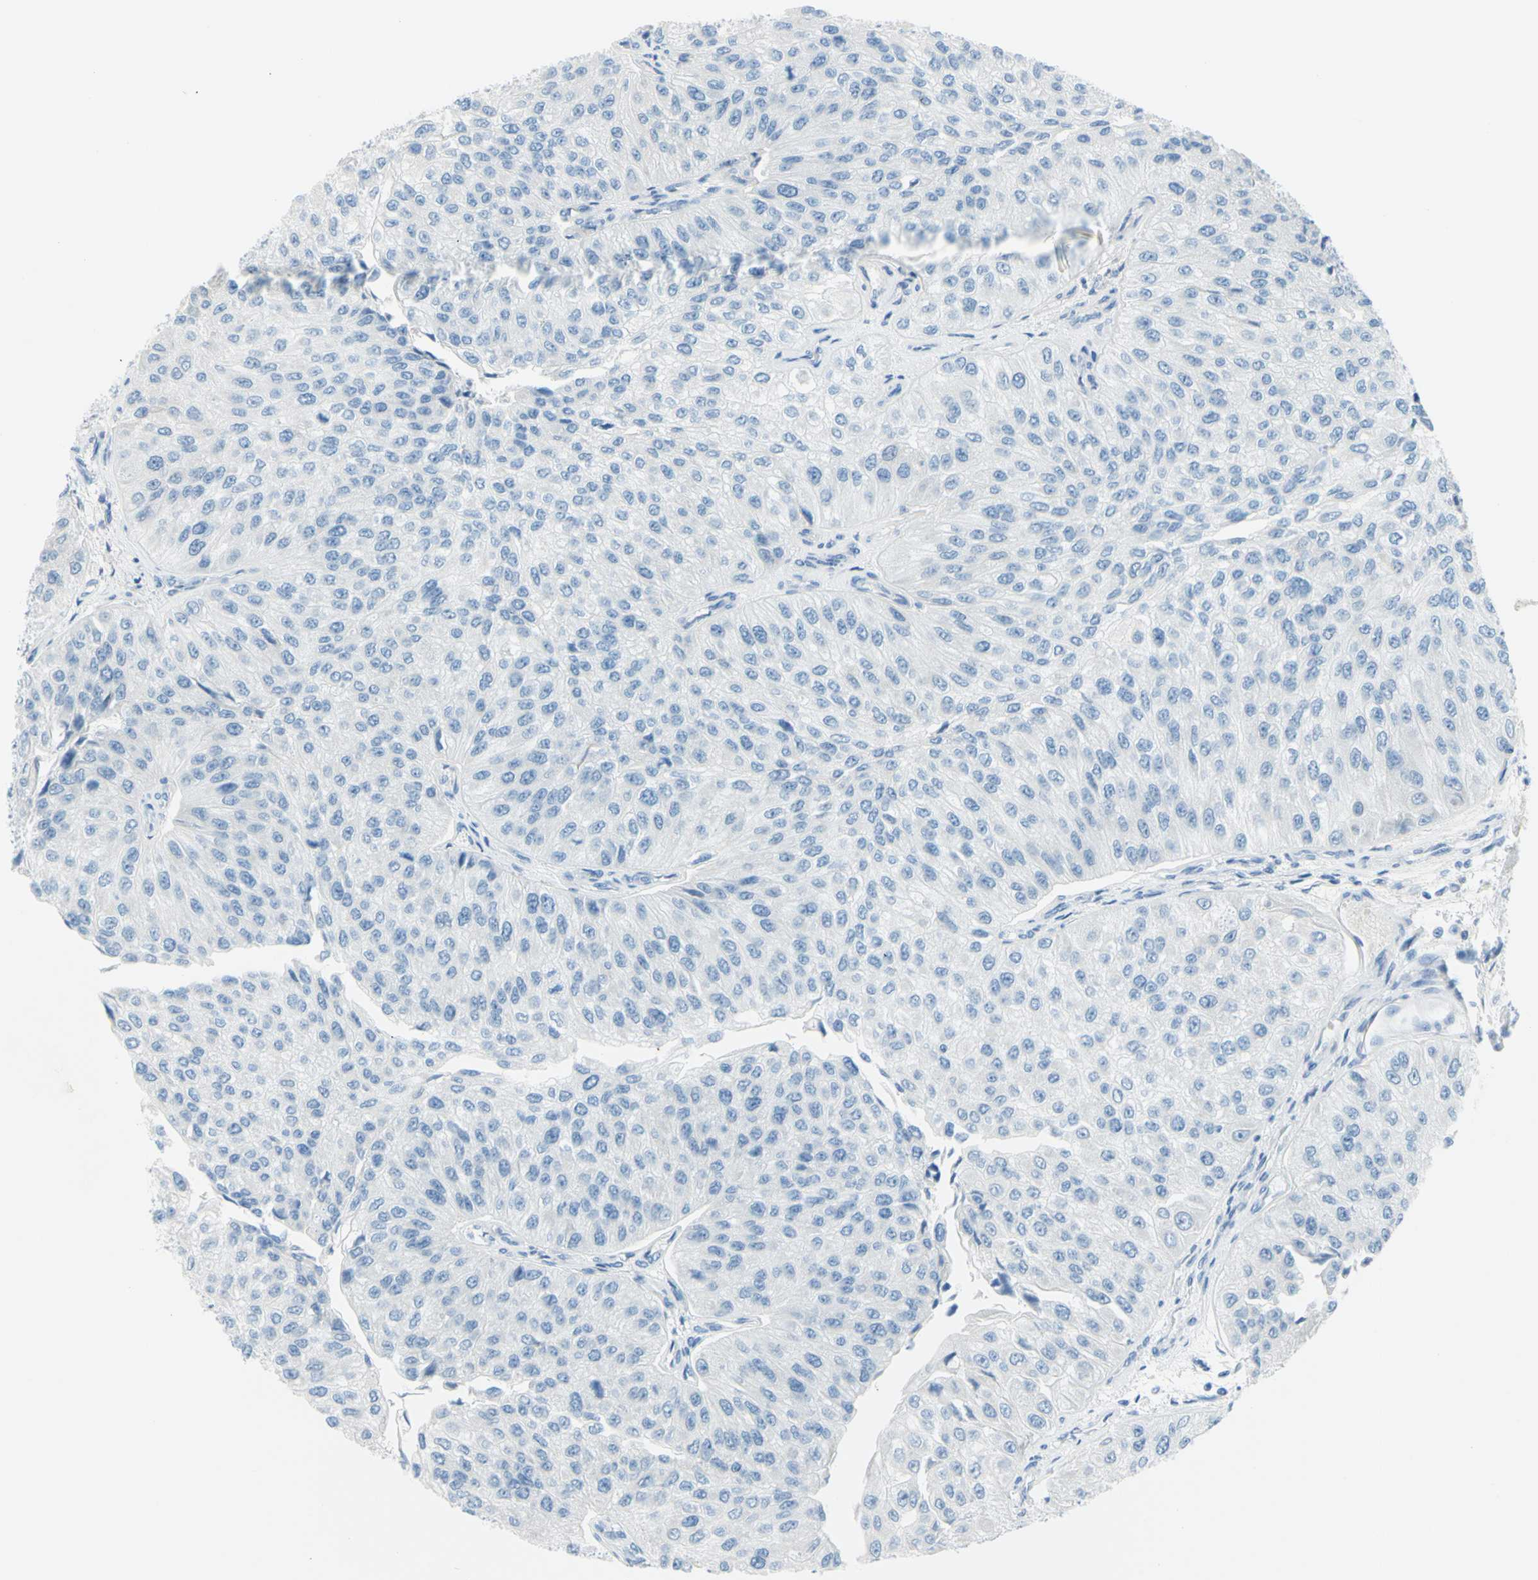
{"staining": {"intensity": "negative", "quantity": "none", "location": "none"}, "tissue": "urothelial cancer", "cell_type": "Tumor cells", "image_type": "cancer", "snomed": [{"axis": "morphology", "description": "Urothelial carcinoma, High grade"}, {"axis": "topography", "description": "Kidney"}, {"axis": "topography", "description": "Urinary bladder"}], "caption": "IHC photomicrograph of neoplastic tissue: high-grade urothelial carcinoma stained with DAB exhibits no significant protein staining in tumor cells. Nuclei are stained in blue.", "gene": "DCT", "patient": {"sex": "male", "age": 77}}